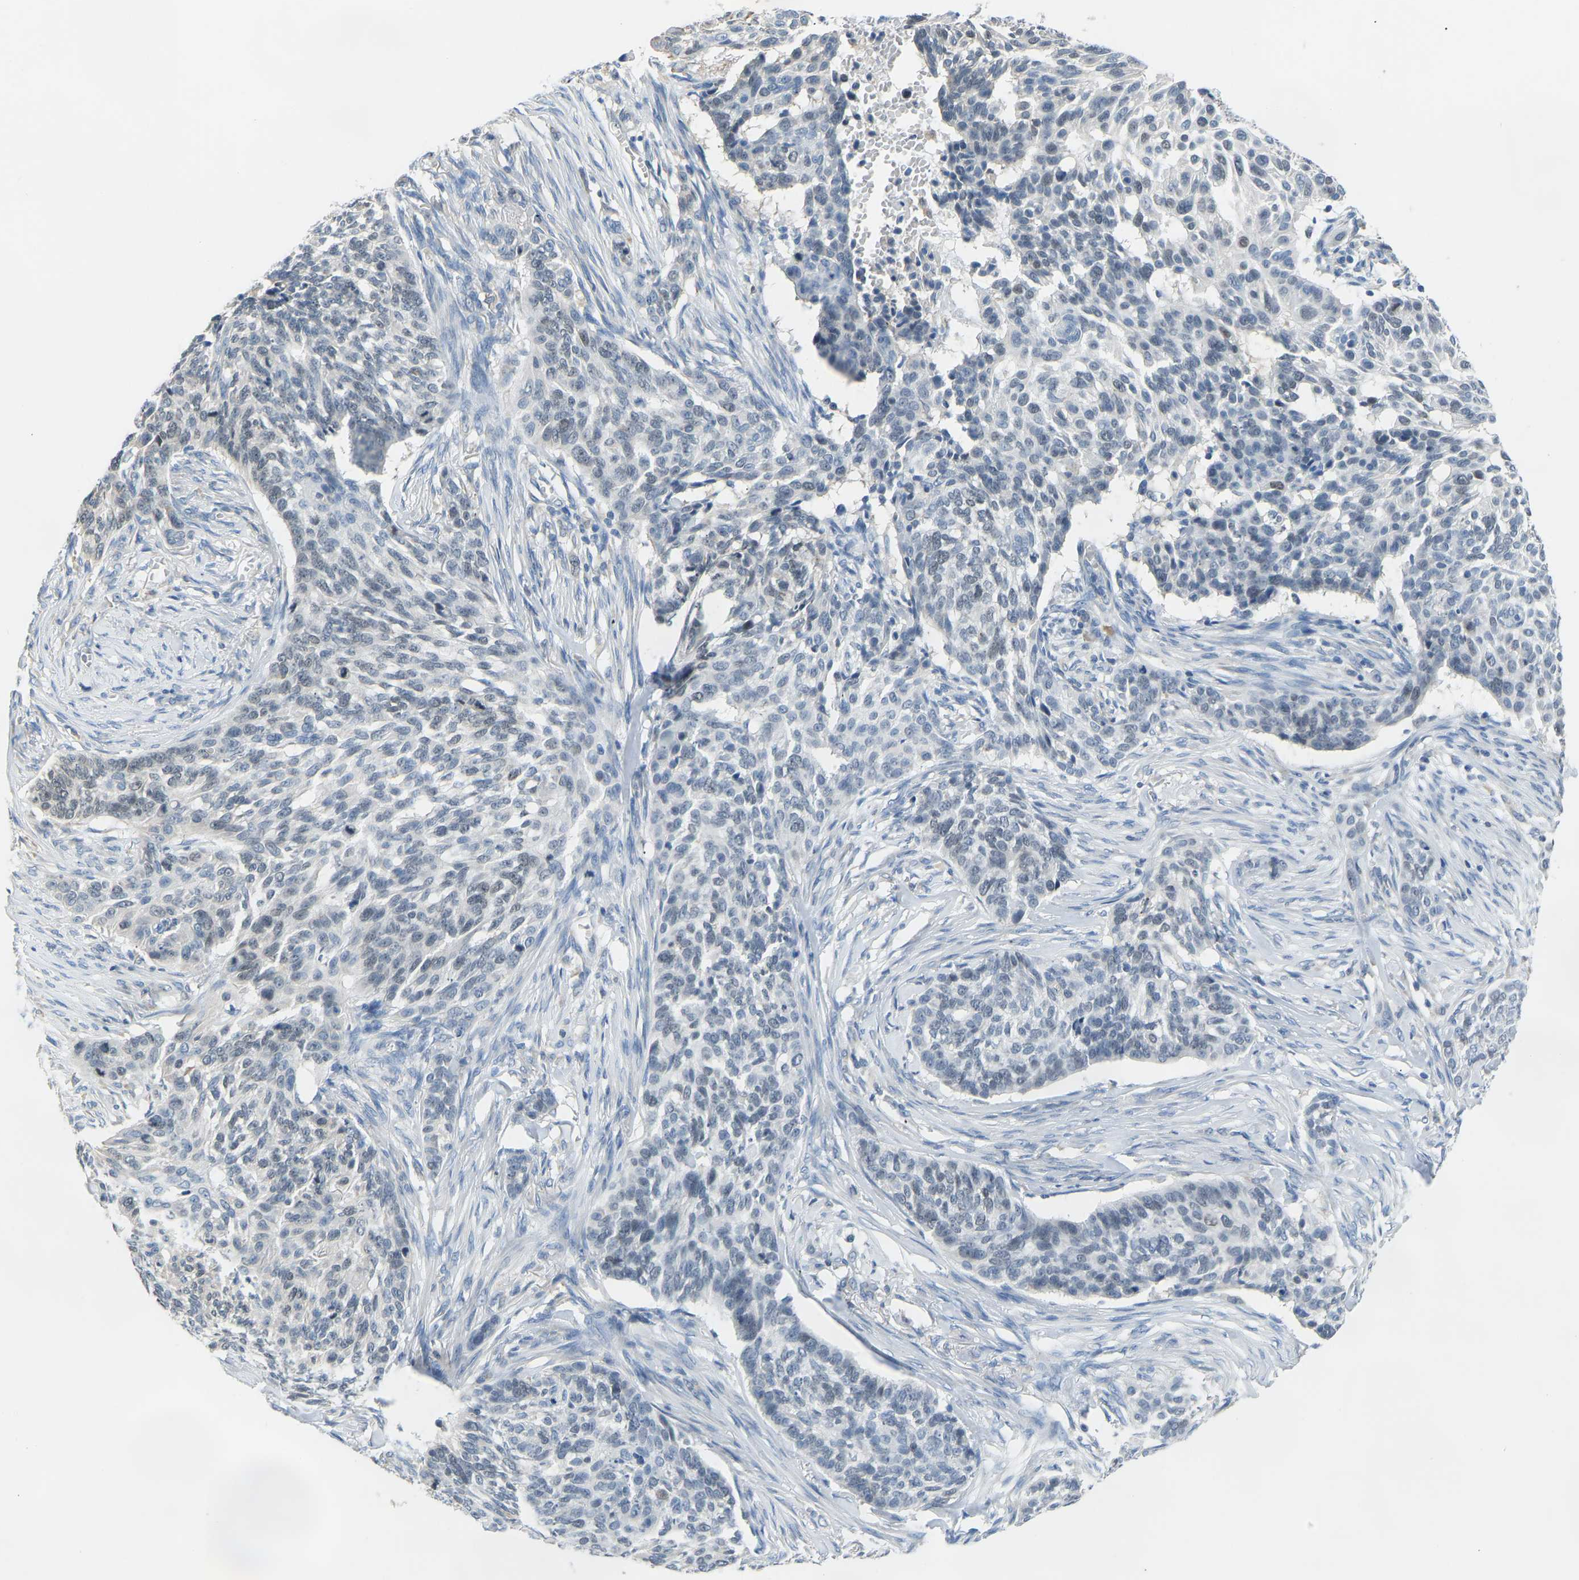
{"staining": {"intensity": "weak", "quantity": "<25%", "location": "nuclear"}, "tissue": "skin cancer", "cell_type": "Tumor cells", "image_type": "cancer", "snomed": [{"axis": "morphology", "description": "Basal cell carcinoma"}, {"axis": "topography", "description": "Skin"}], "caption": "The immunohistochemistry histopathology image has no significant staining in tumor cells of skin cancer (basal cell carcinoma) tissue.", "gene": "VRK1", "patient": {"sex": "male", "age": 85}}